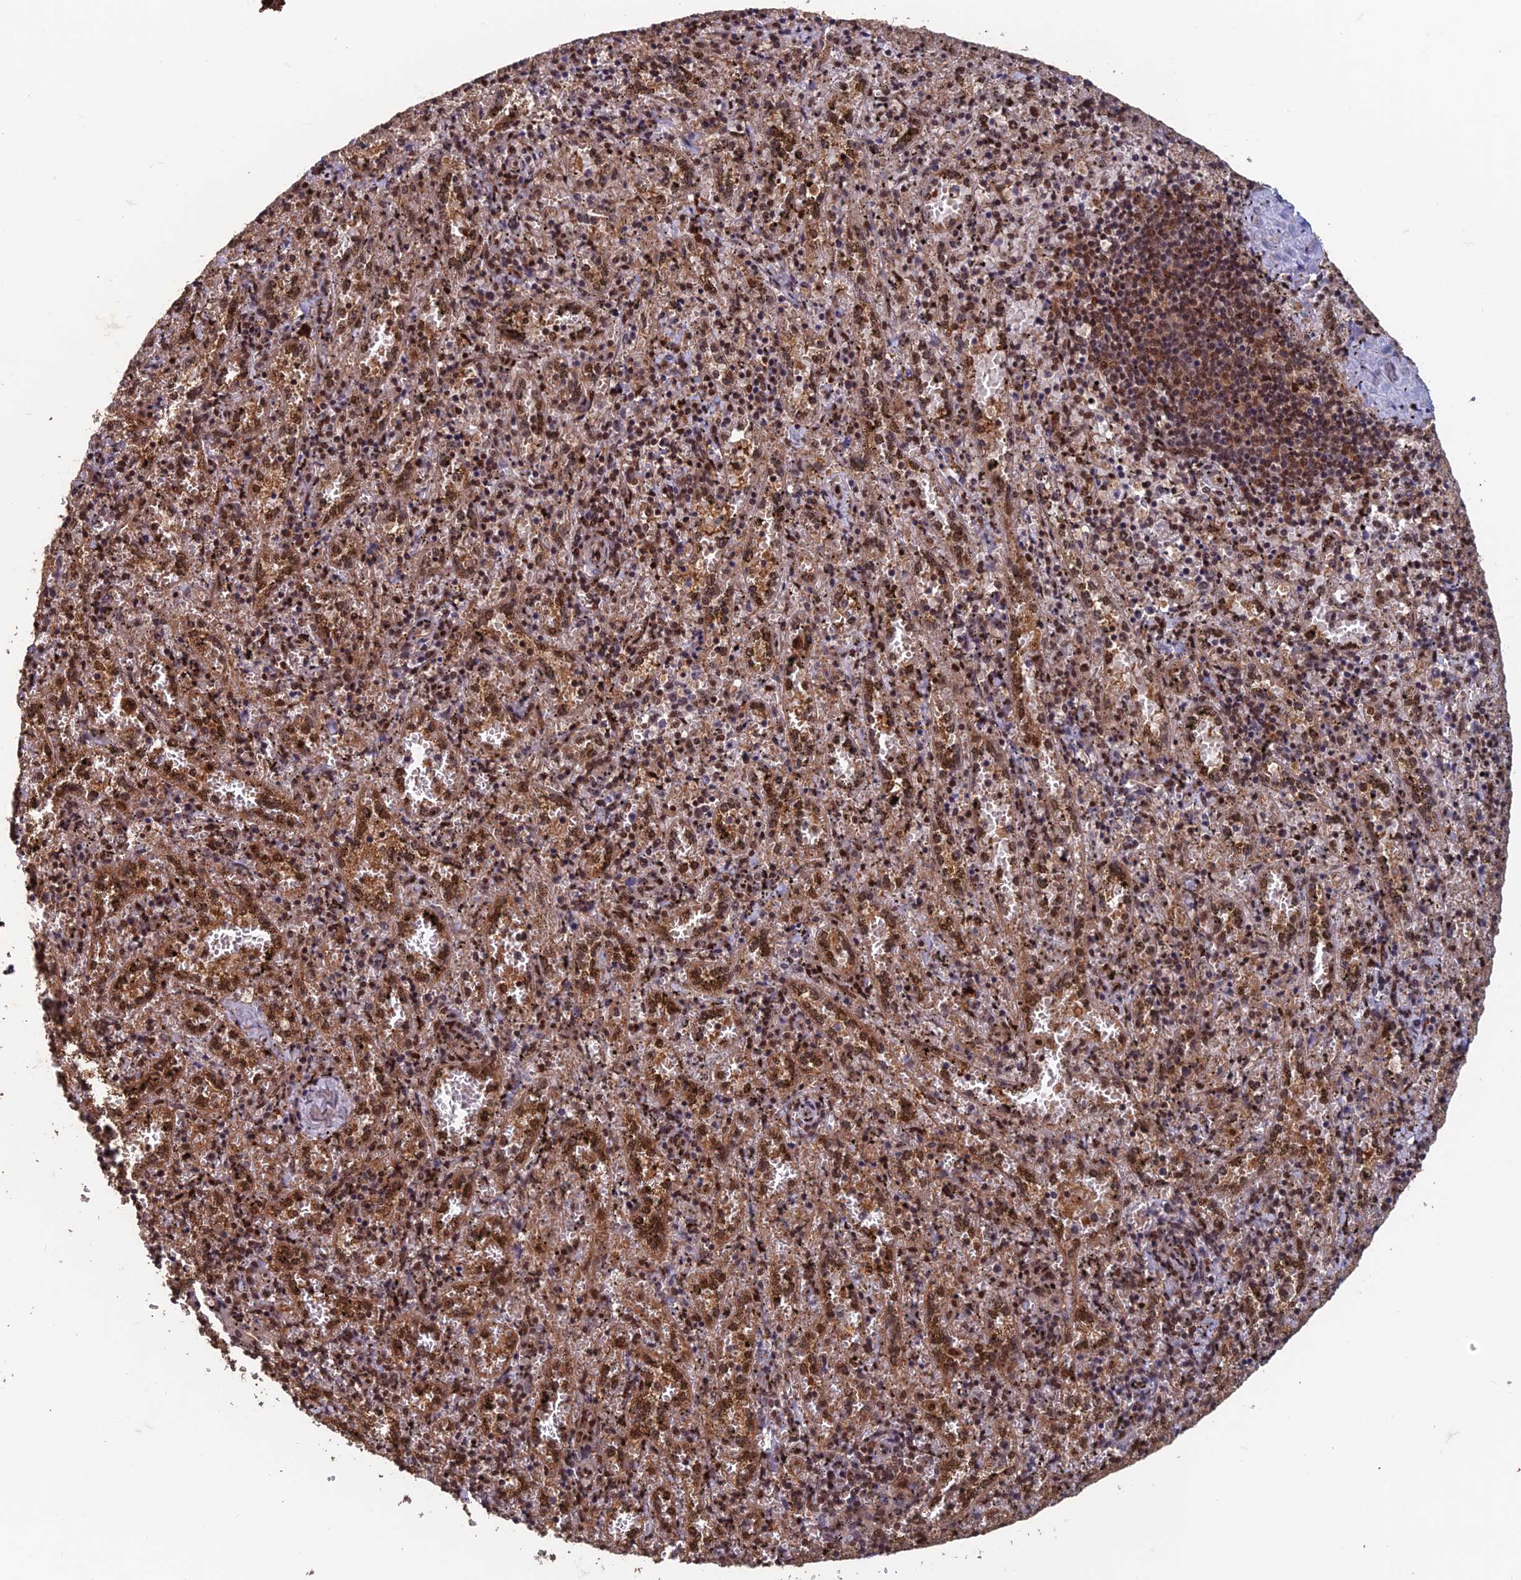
{"staining": {"intensity": "moderate", "quantity": "<25%", "location": "cytoplasmic/membranous,nuclear"}, "tissue": "spleen", "cell_type": "Cells in red pulp", "image_type": "normal", "snomed": [{"axis": "morphology", "description": "Normal tissue, NOS"}, {"axis": "topography", "description": "Spleen"}], "caption": "Protein staining shows moderate cytoplasmic/membranous,nuclear staining in about <25% of cells in red pulp in normal spleen.", "gene": "FAM53C", "patient": {"sex": "male", "age": 11}}